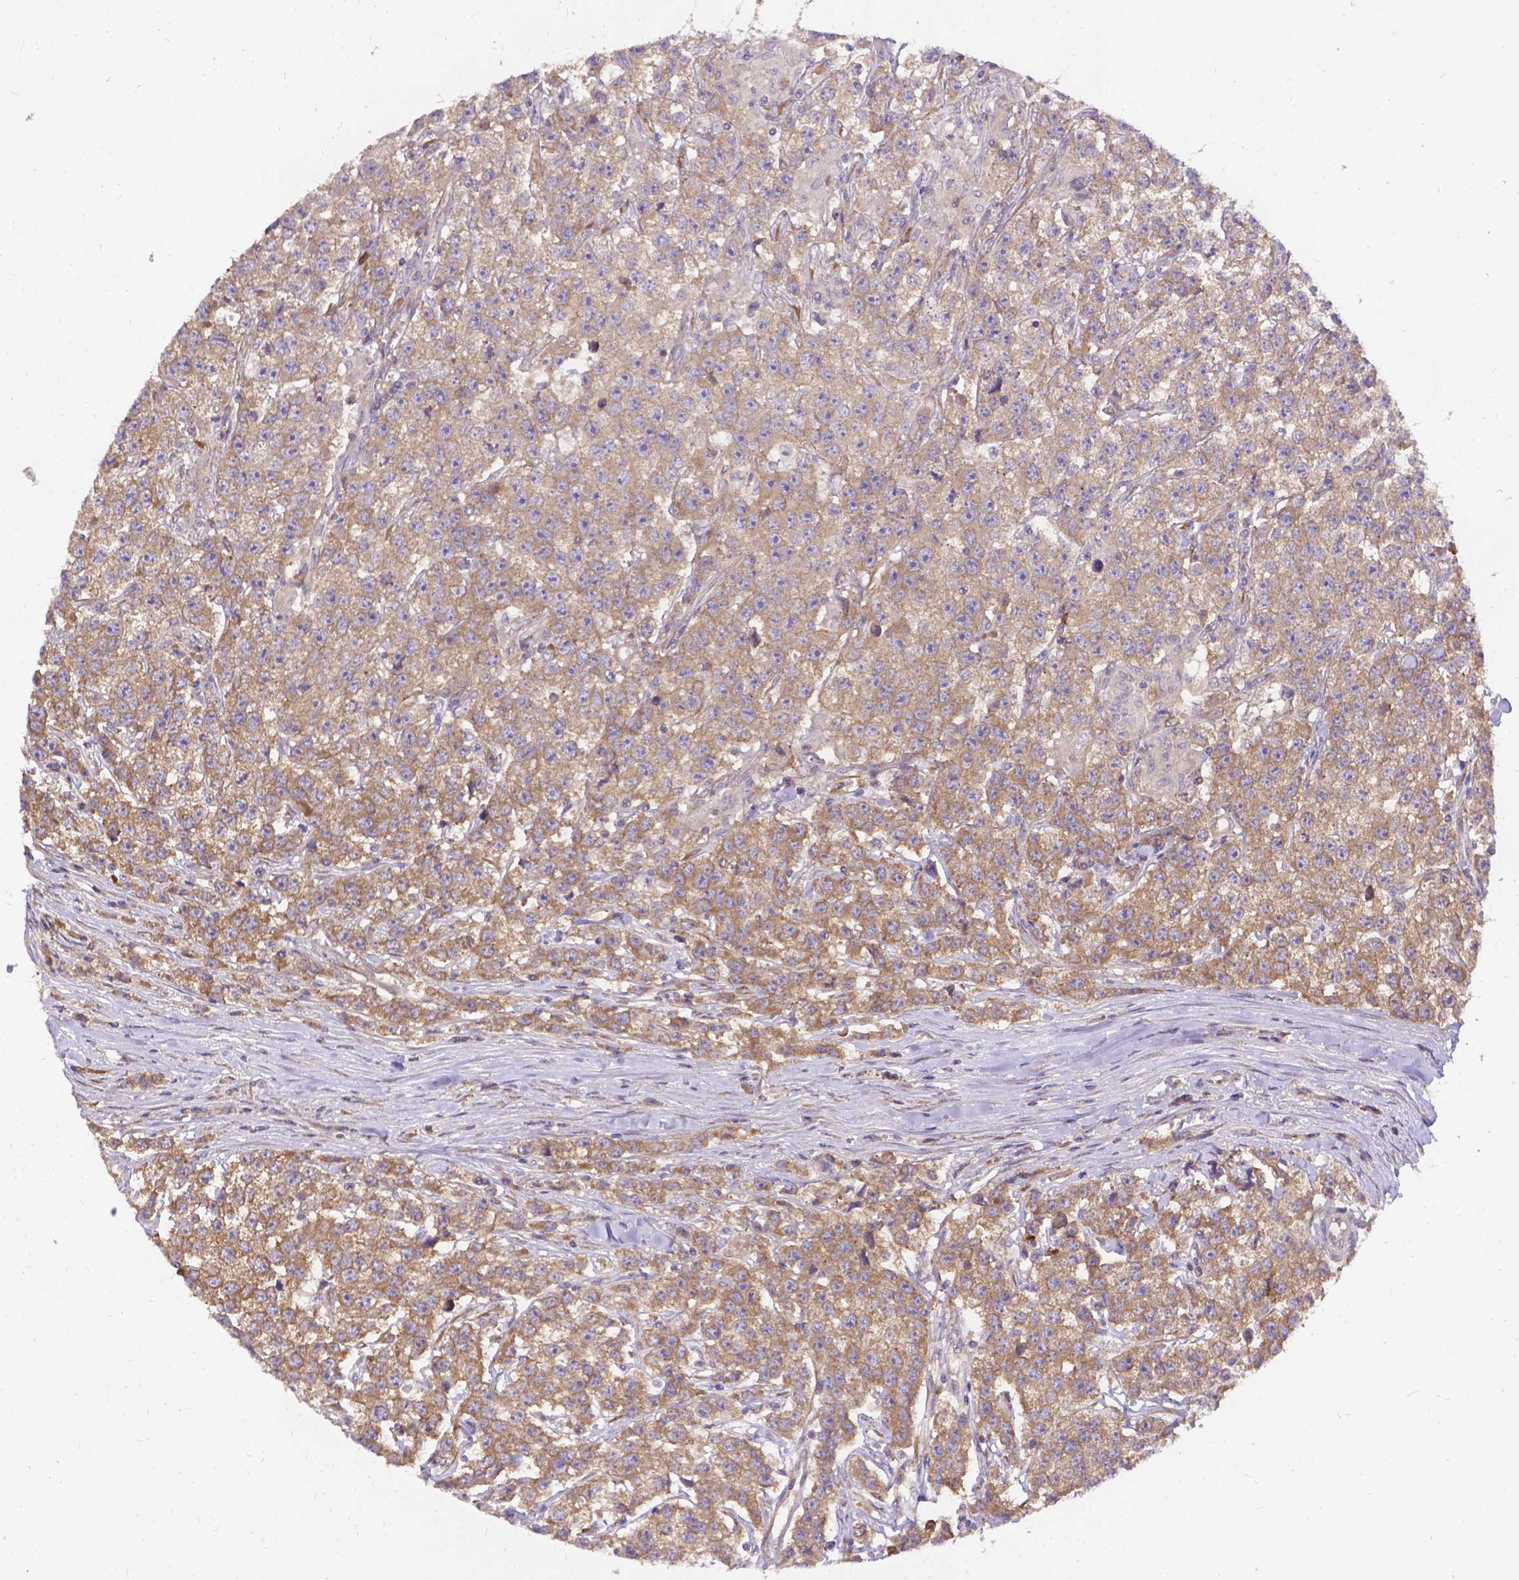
{"staining": {"intensity": "moderate", "quantity": "25%-75%", "location": "cytoplasmic/membranous"}, "tissue": "testis cancer", "cell_type": "Tumor cells", "image_type": "cancer", "snomed": [{"axis": "morphology", "description": "Seminoma, NOS"}, {"axis": "topography", "description": "Testis"}], "caption": "Protein staining of seminoma (testis) tissue demonstrates moderate cytoplasmic/membranous expression in about 25%-75% of tumor cells.", "gene": "DENND6A", "patient": {"sex": "male", "age": 59}}